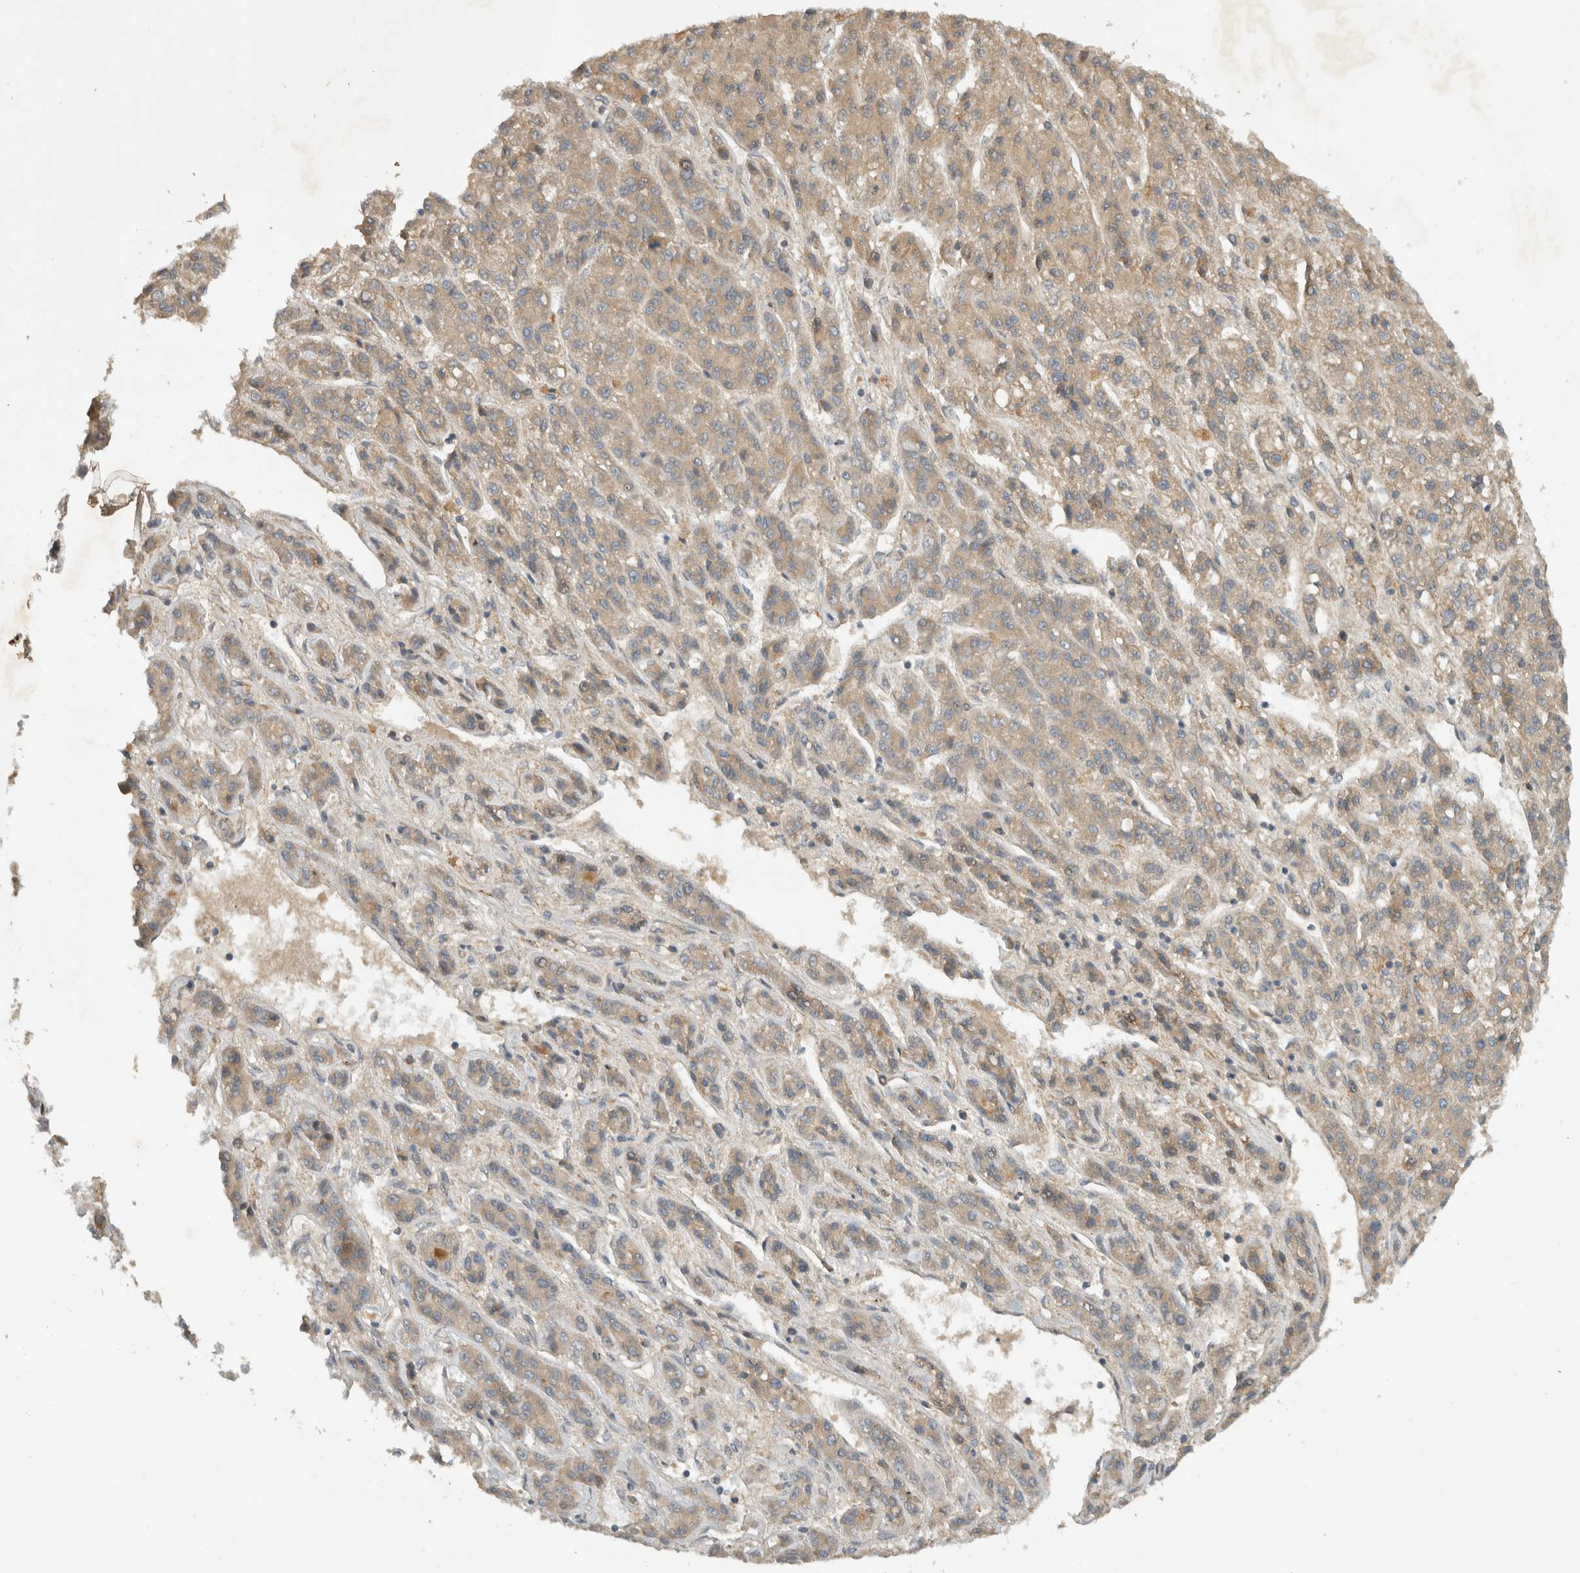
{"staining": {"intensity": "weak", "quantity": ">75%", "location": "cytoplasmic/membranous"}, "tissue": "liver cancer", "cell_type": "Tumor cells", "image_type": "cancer", "snomed": [{"axis": "morphology", "description": "Carcinoma, Hepatocellular, NOS"}, {"axis": "topography", "description": "Liver"}], "caption": "A photomicrograph showing weak cytoplasmic/membranous staining in approximately >75% of tumor cells in hepatocellular carcinoma (liver), as visualized by brown immunohistochemical staining.", "gene": "ARMC9", "patient": {"sex": "male", "age": 70}}